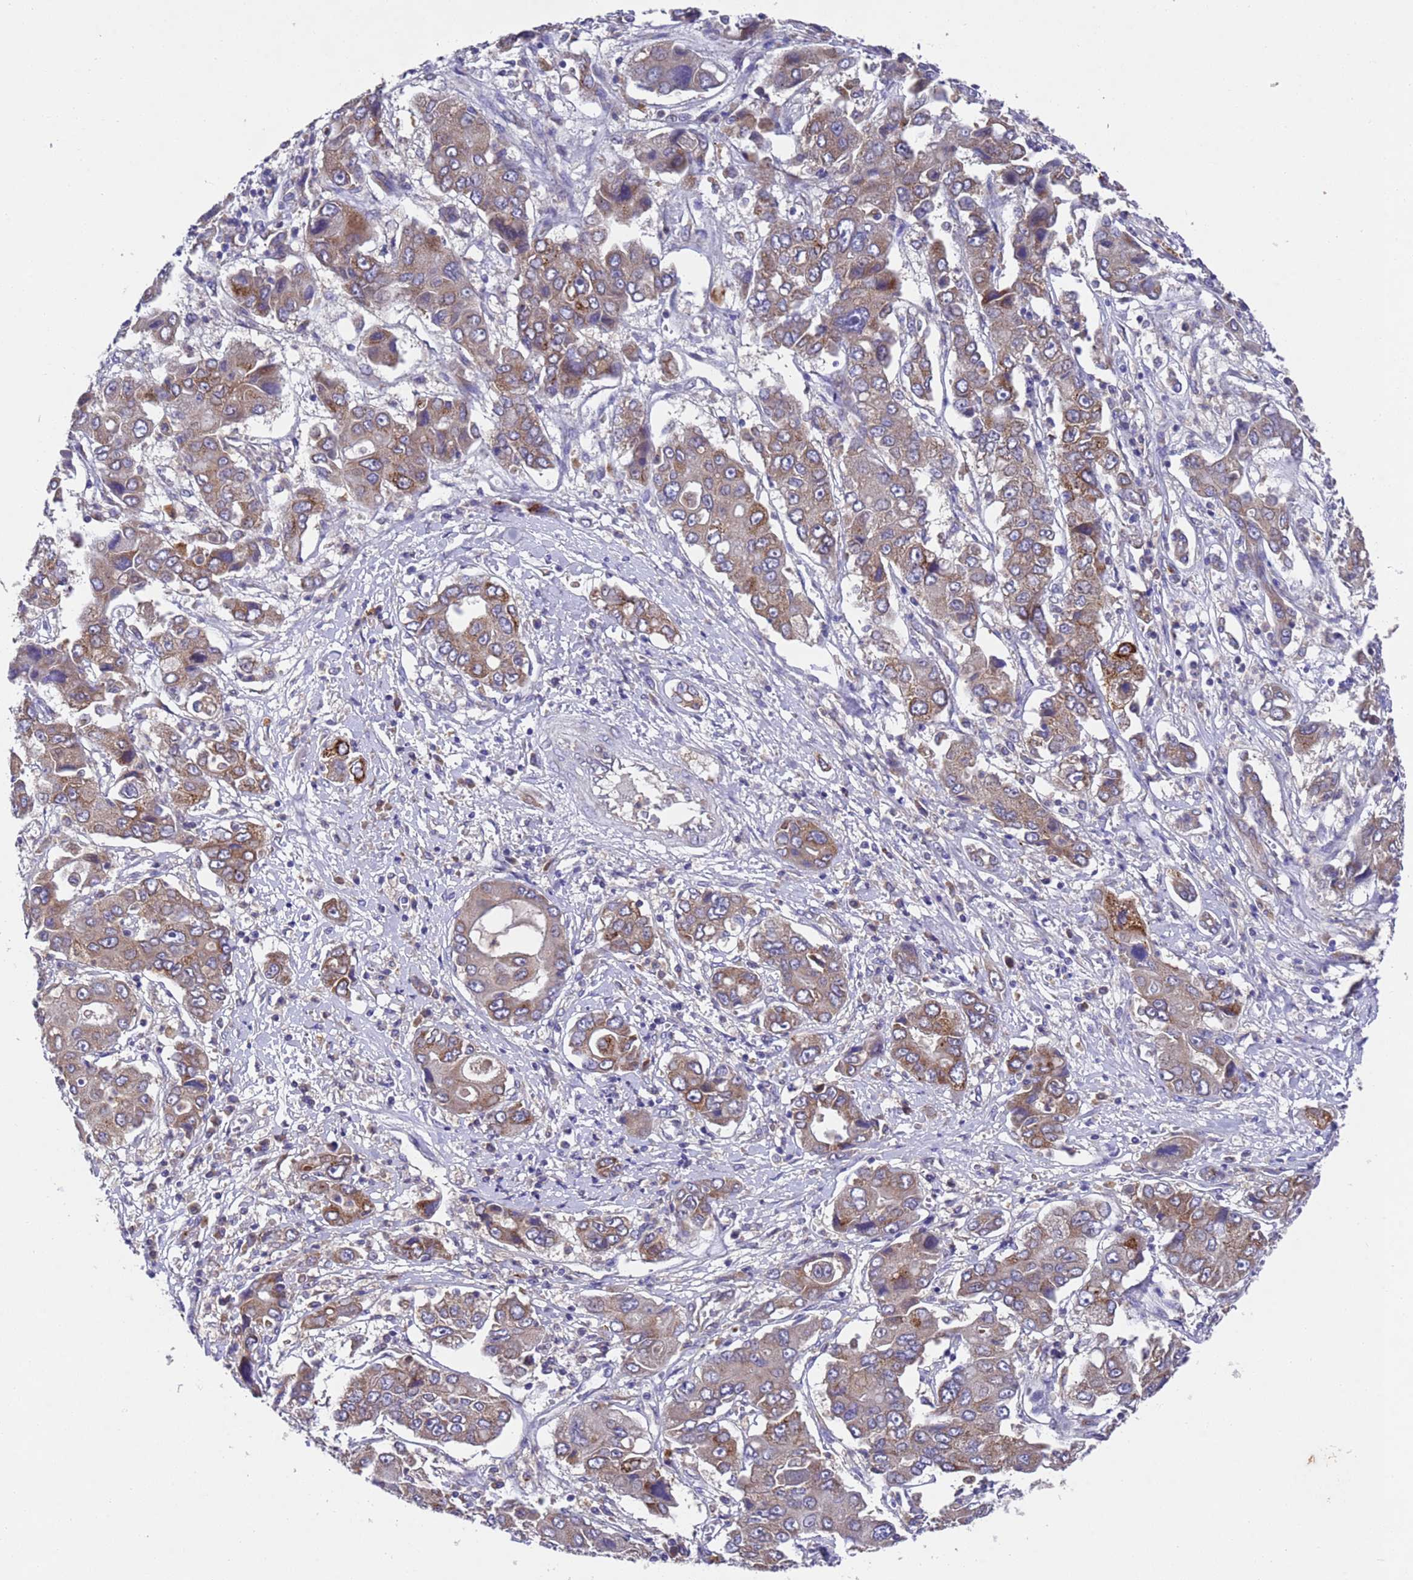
{"staining": {"intensity": "weak", "quantity": ">75%", "location": "cytoplasmic/membranous"}, "tissue": "liver cancer", "cell_type": "Tumor cells", "image_type": "cancer", "snomed": [{"axis": "morphology", "description": "Cholangiocarcinoma"}, {"axis": "topography", "description": "Liver"}], "caption": "Tumor cells demonstrate low levels of weak cytoplasmic/membranous staining in approximately >75% of cells in liver cholangiocarcinoma. Nuclei are stained in blue.", "gene": "DCAF12L2", "patient": {"sex": "male", "age": 67}}